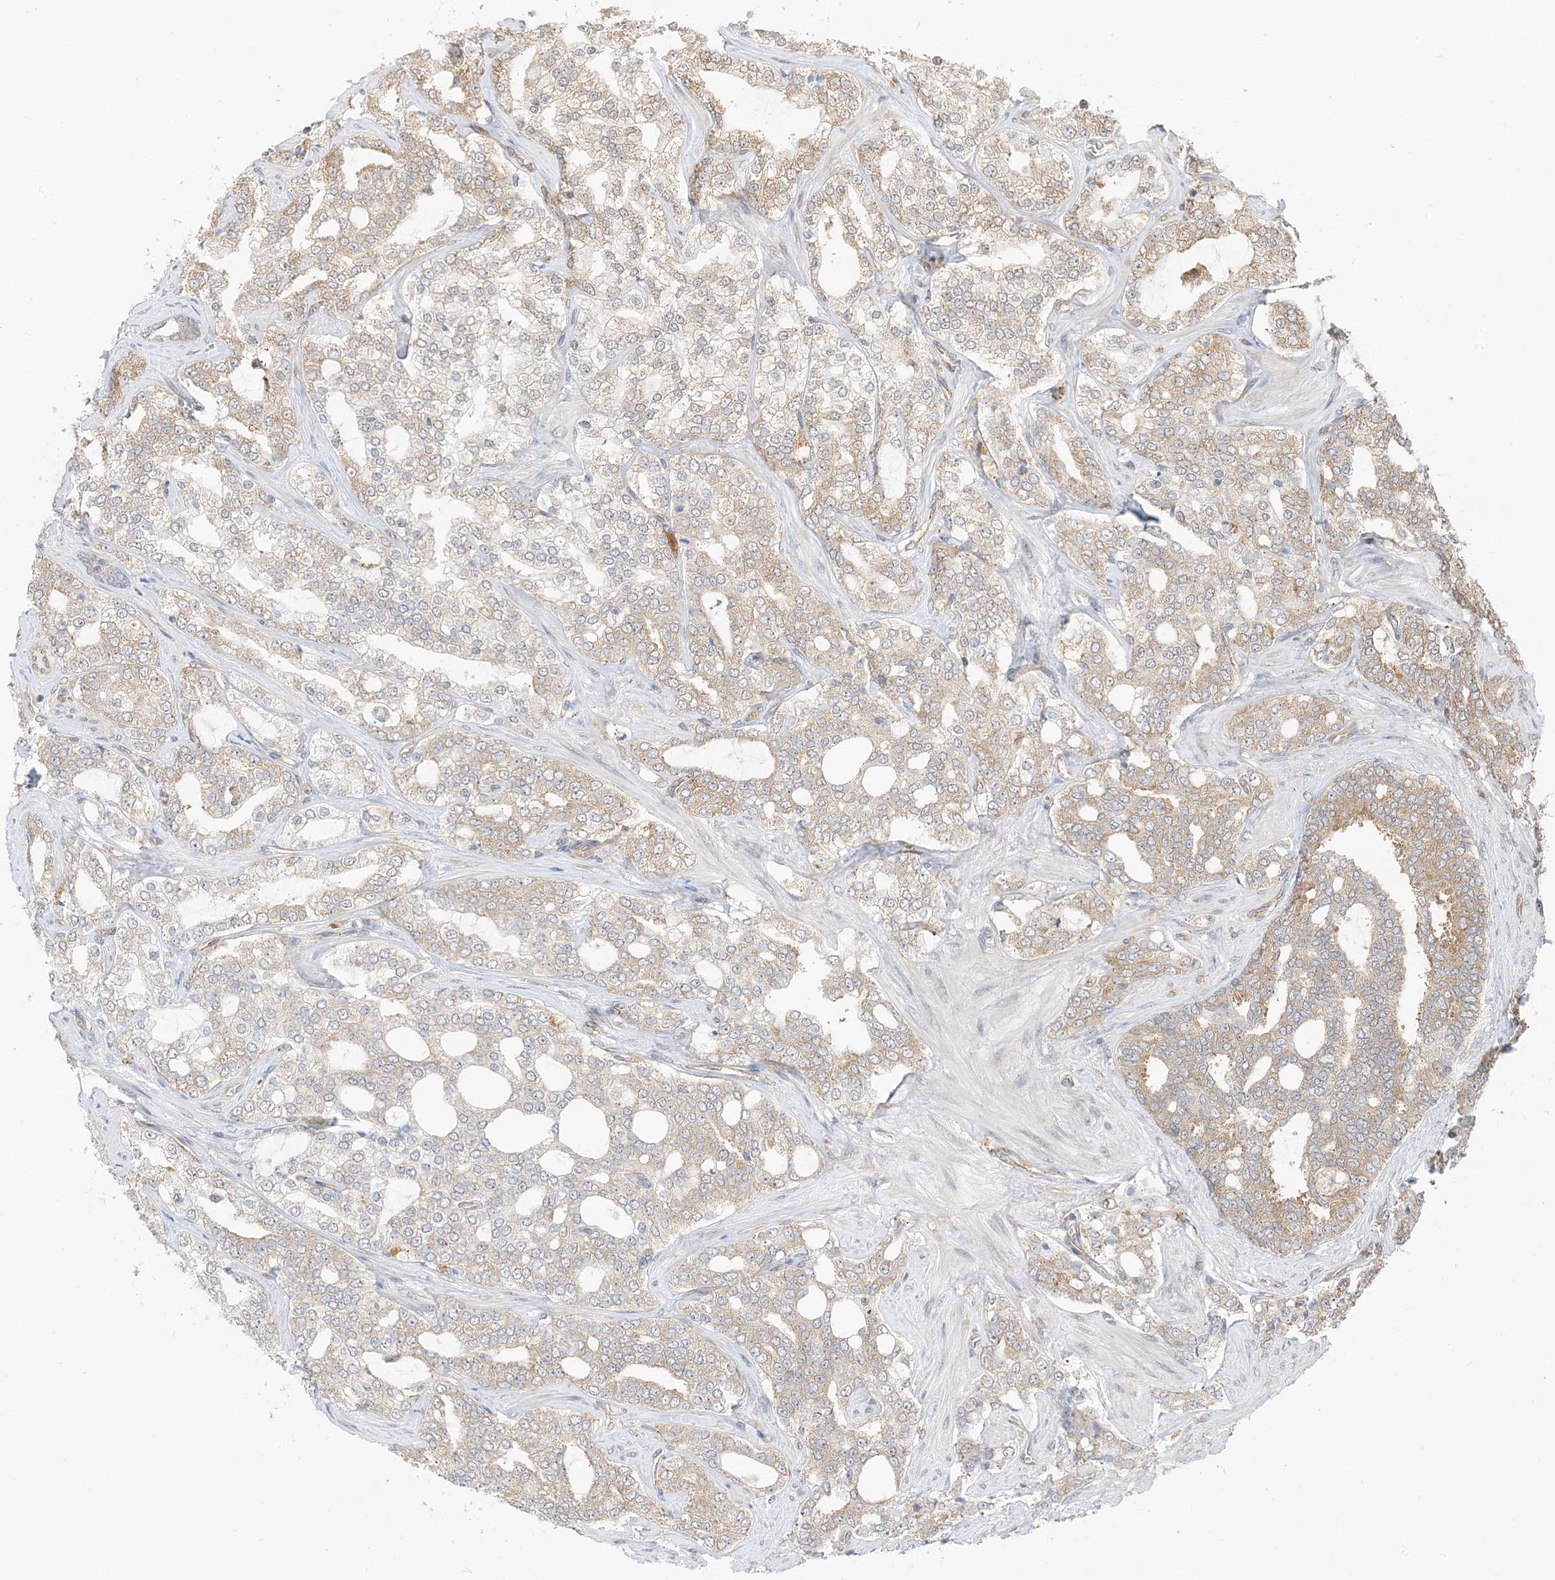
{"staining": {"intensity": "weak", "quantity": "25%-75%", "location": "cytoplasmic/membranous"}, "tissue": "prostate cancer", "cell_type": "Tumor cells", "image_type": "cancer", "snomed": [{"axis": "morphology", "description": "Adenocarcinoma, High grade"}, {"axis": "topography", "description": "Prostate"}], "caption": "Brown immunohistochemical staining in prostate cancer (adenocarcinoma (high-grade)) shows weak cytoplasmic/membranous expression in approximately 25%-75% of tumor cells.", "gene": "UBAP2L", "patient": {"sex": "male", "age": 64}}